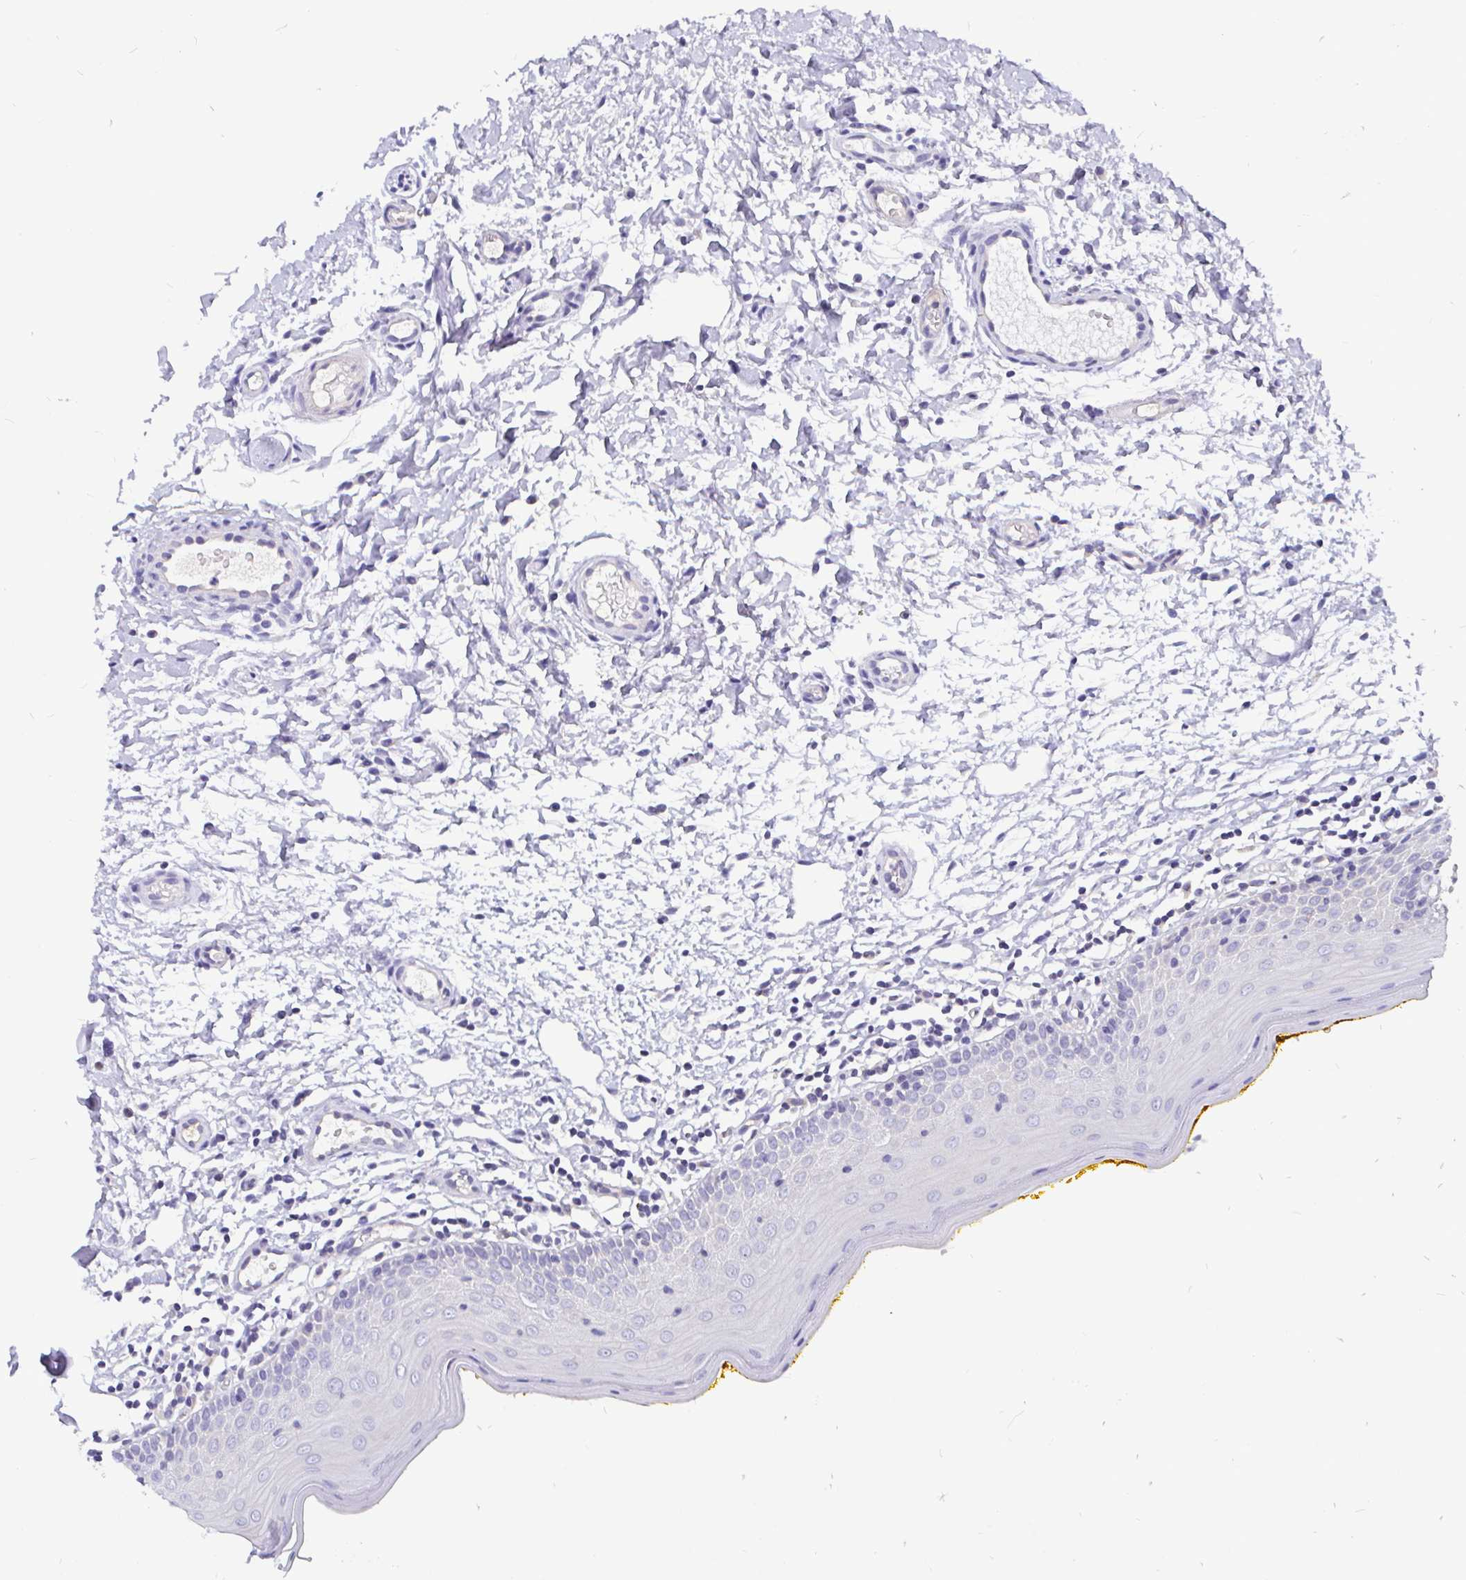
{"staining": {"intensity": "negative", "quantity": "none", "location": "none"}, "tissue": "oral mucosa", "cell_type": "Squamous epithelial cells", "image_type": "normal", "snomed": [{"axis": "morphology", "description": "Normal tissue, NOS"}, {"axis": "topography", "description": "Oral tissue"}, {"axis": "topography", "description": "Tounge, NOS"}], "caption": "A micrograph of oral mucosa stained for a protein reveals no brown staining in squamous epithelial cells. Brightfield microscopy of IHC stained with DAB (3,3'-diaminobenzidine) (brown) and hematoxylin (blue), captured at high magnification.", "gene": "ADAMTS6", "patient": {"sex": "female", "age": 58}}